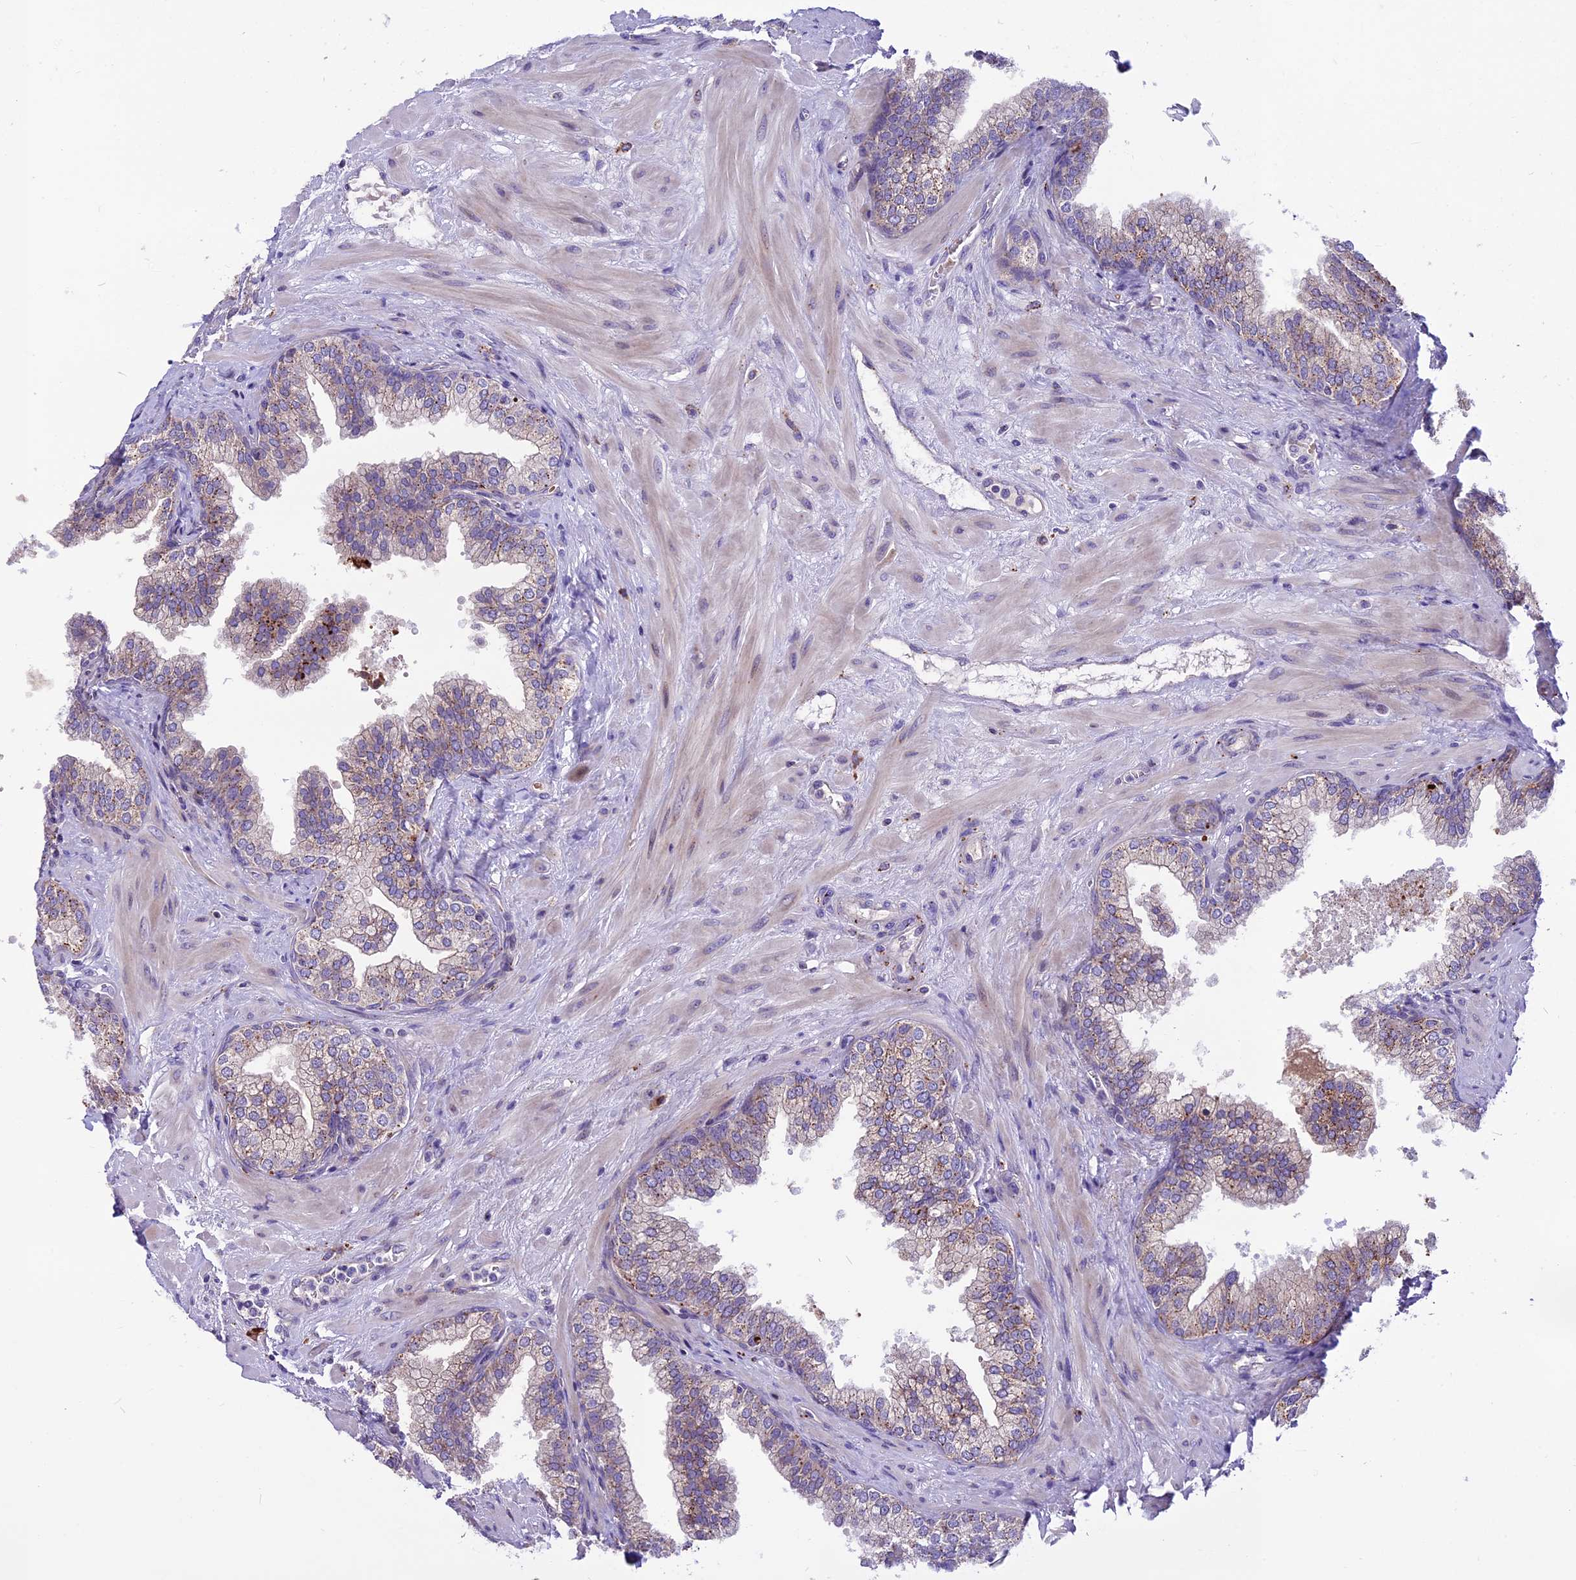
{"staining": {"intensity": "moderate", "quantity": "25%-75%", "location": "cytoplasmic/membranous"}, "tissue": "prostate", "cell_type": "Glandular cells", "image_type": "normal", "snomed": [{"axis": "morphology", "description": "Normal tissue, NOS"}, {"axis": "topography", "description": "Prostate"}], "caption": "Glandular cells demonstrate medium levels of moderate cytoplasmic/membranous staining in approximately 25%-75% of cells in unremarkable prostate.", "gene": "THRSP", "patient": {"sex": "male", "age": 60}}